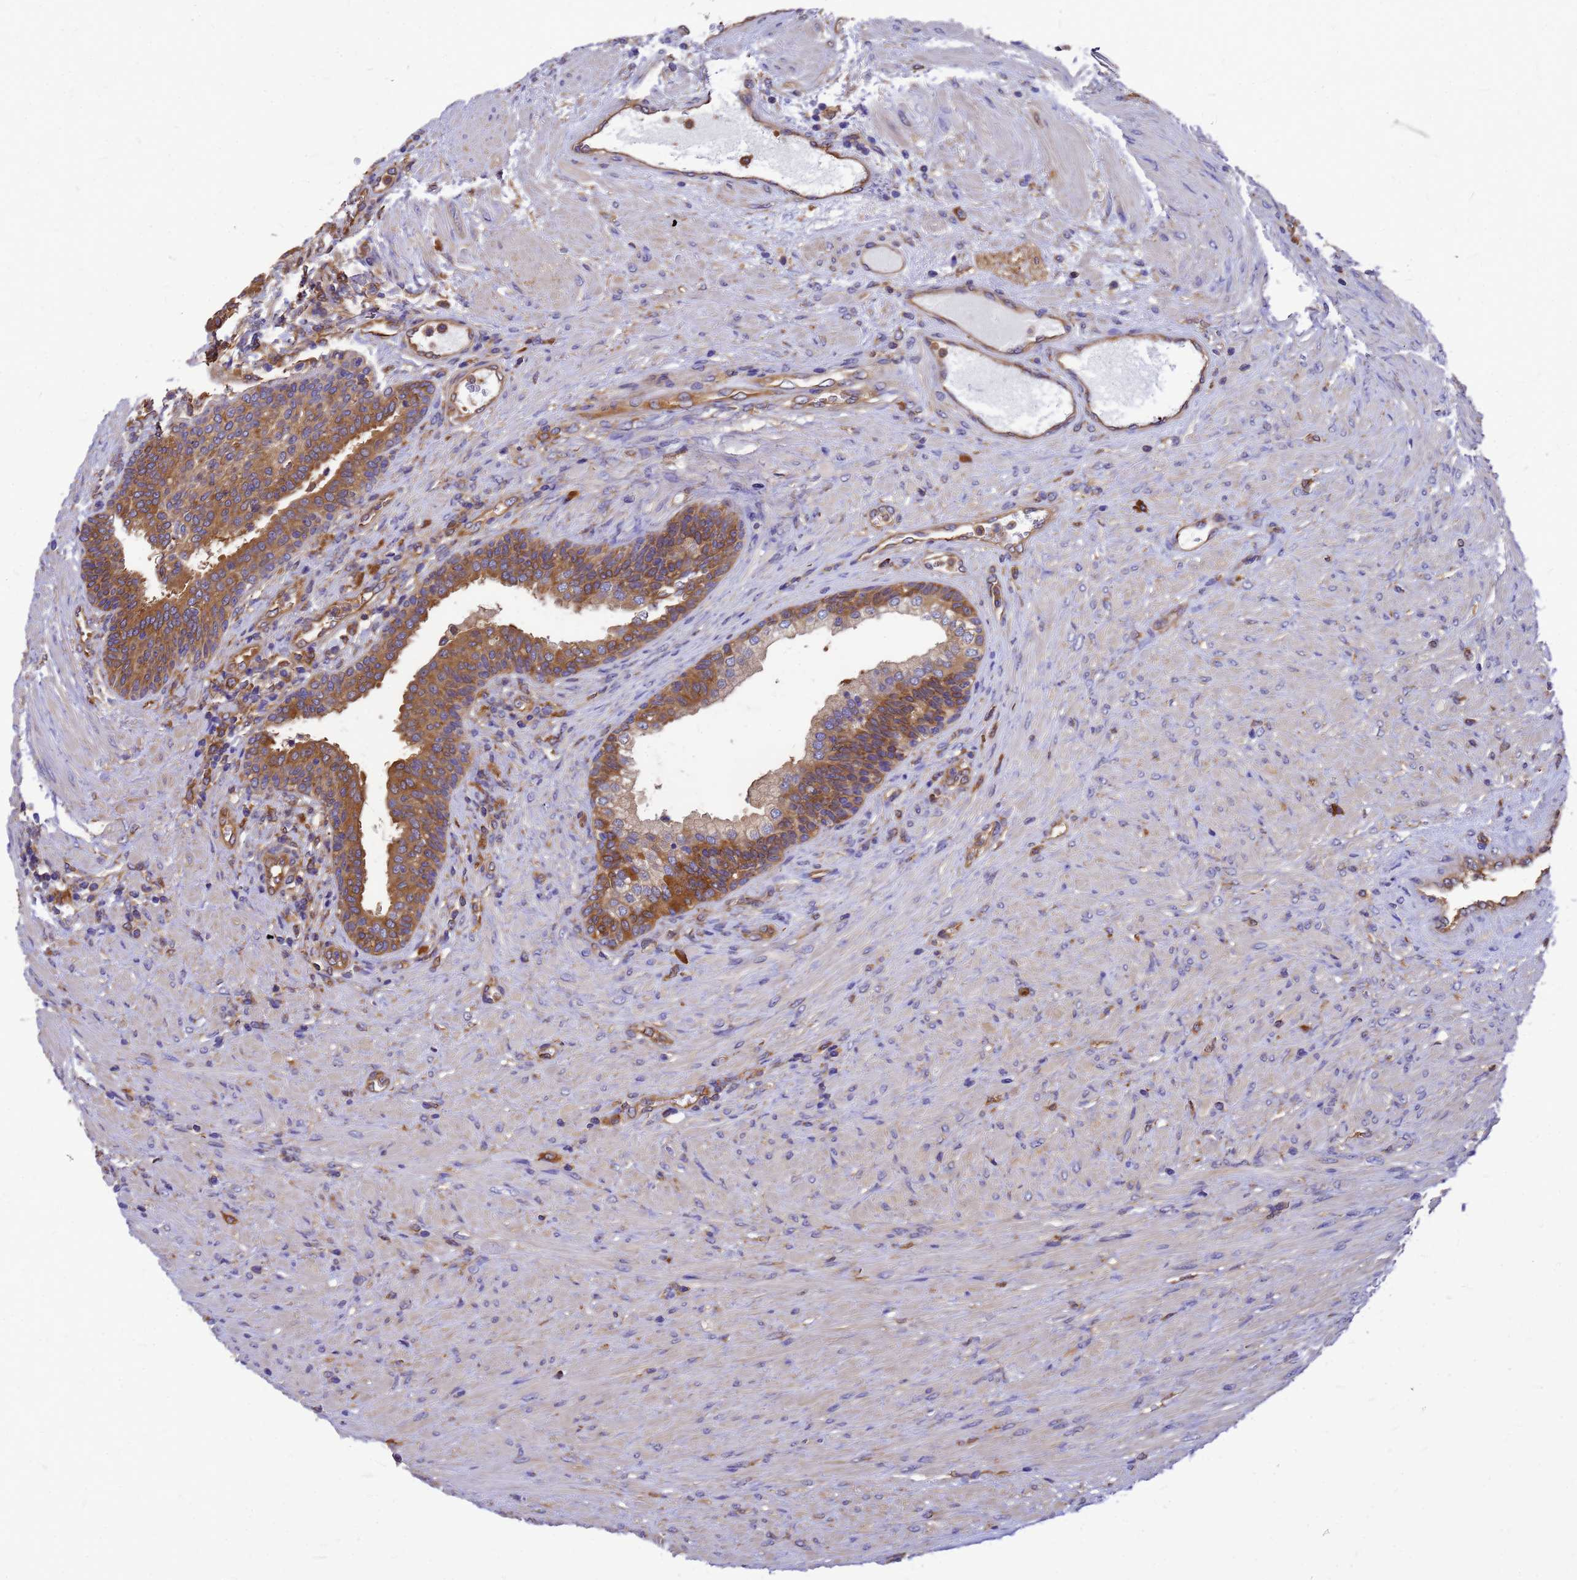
{"staining": {"intensity": "moderate", "quantity": ">75%", "location": "cytoplasmic/membranous"}, "tissue": "prostate", "cell_type": "Glandular cells", "image_type": "normal", "snomed": [{"axis": "morphology", "description": "Normal tissue, NOS"}, {"axis": "topography", "description": "Prostate"}], "caption": "Glandular cells exhibit medium levels of moderate cytoplasmic/membranous expression in about >75% of cells in benign human prostate. (IHC, brightfield microscopy, high magnification).", "gene": "GID4", "patient": {"sex": "male", "age": 76}}